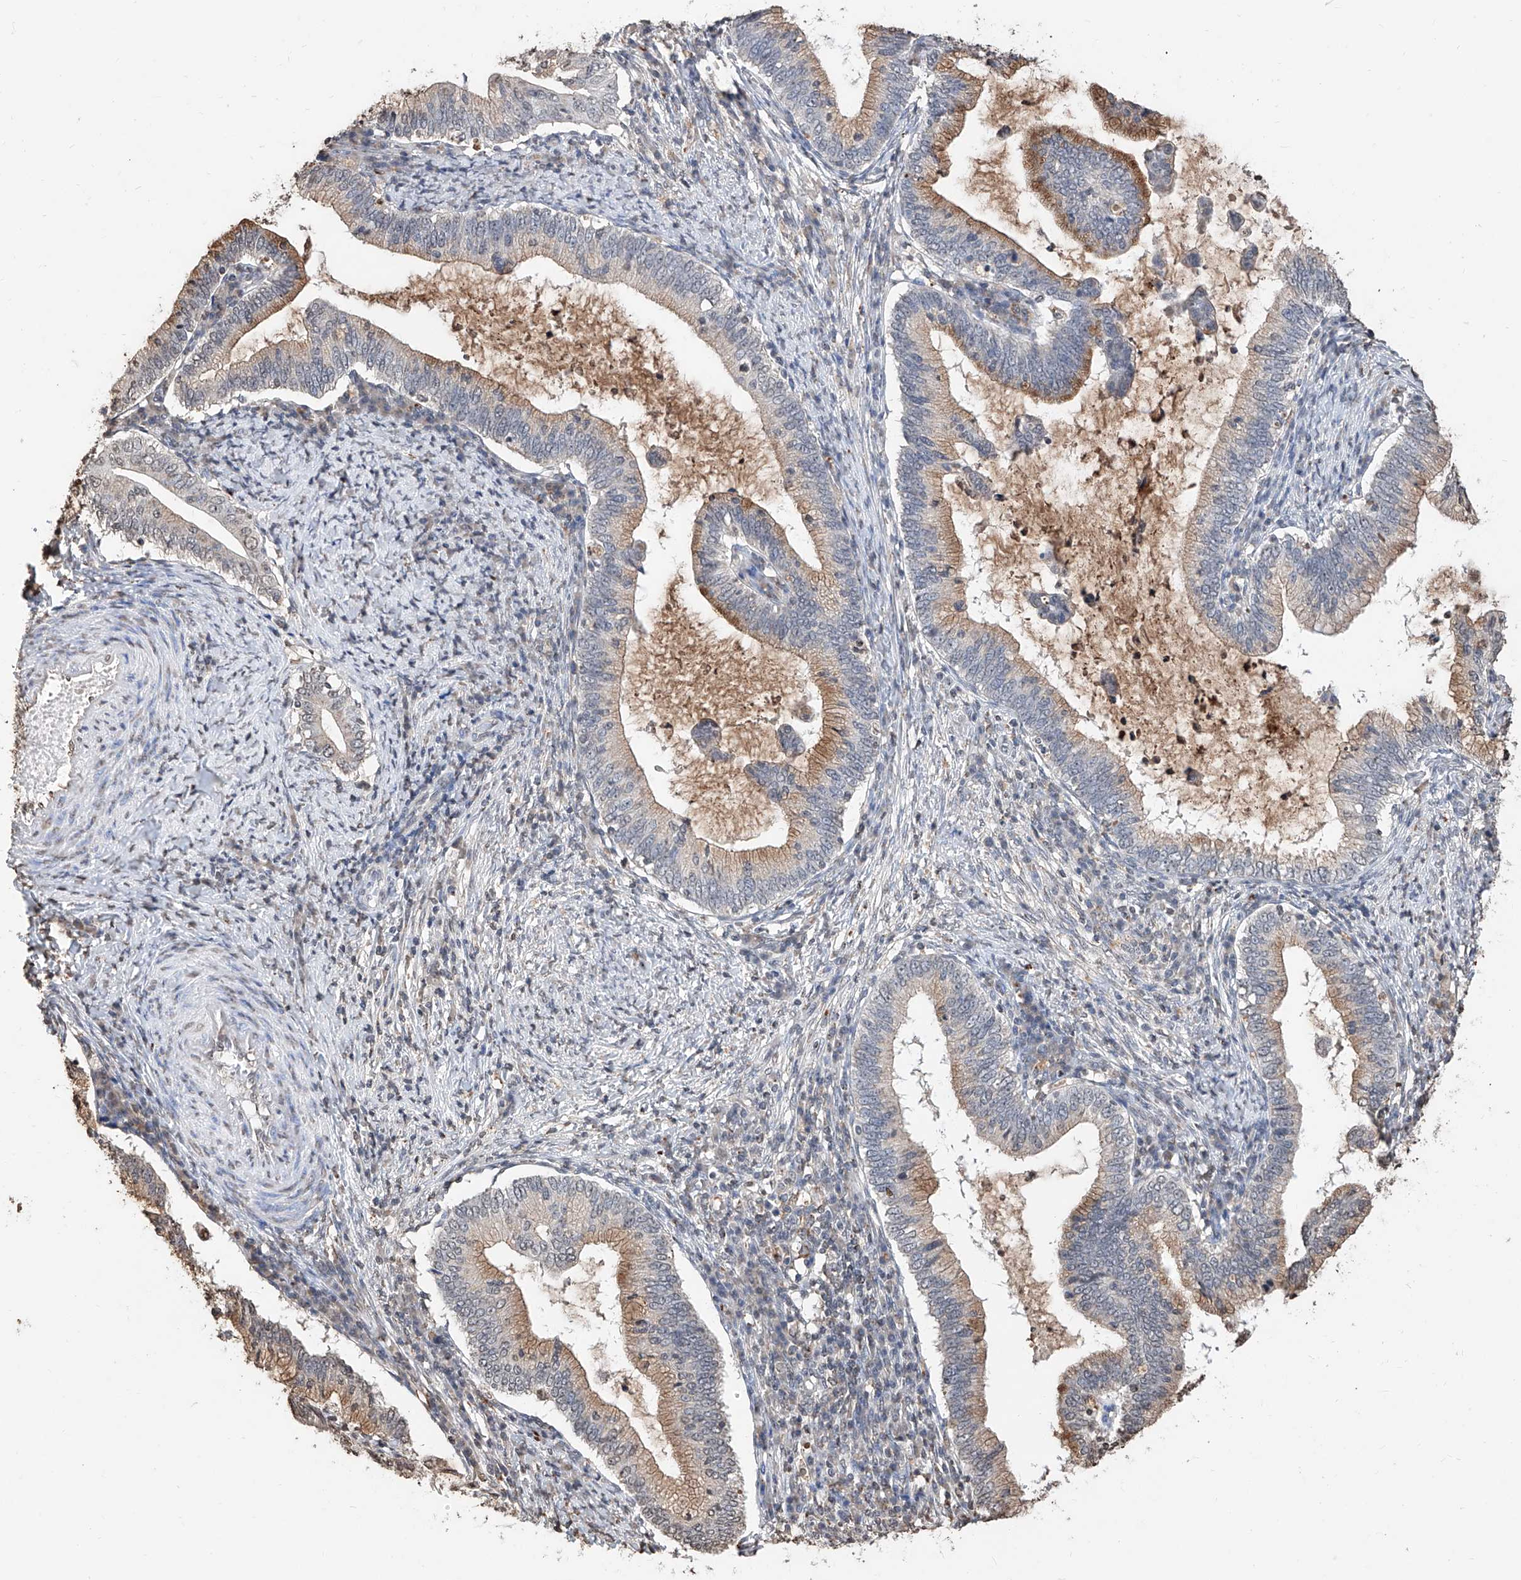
{"staining": {"intensity": "moderate", "quantity": "<25%", "location": "cytoplasmic/membranous"}, "tissue": "cervical cancer", "cell_type": "Tumor cells", "image_type": "cancer", "snomed": [{"axis": "morphology", "description": "Adenocarcinoma, NOS"}, {"axis": "topography", "description": "Cervix"}], "caption": "Moderate cytoplasmic/membranous staining for a protein is seen in approximately <25% of tumor cells of adenocarcinoma (cervical) using IHC.", "gene": "RP9", "patient": {"sex": "female", "age": 36}}